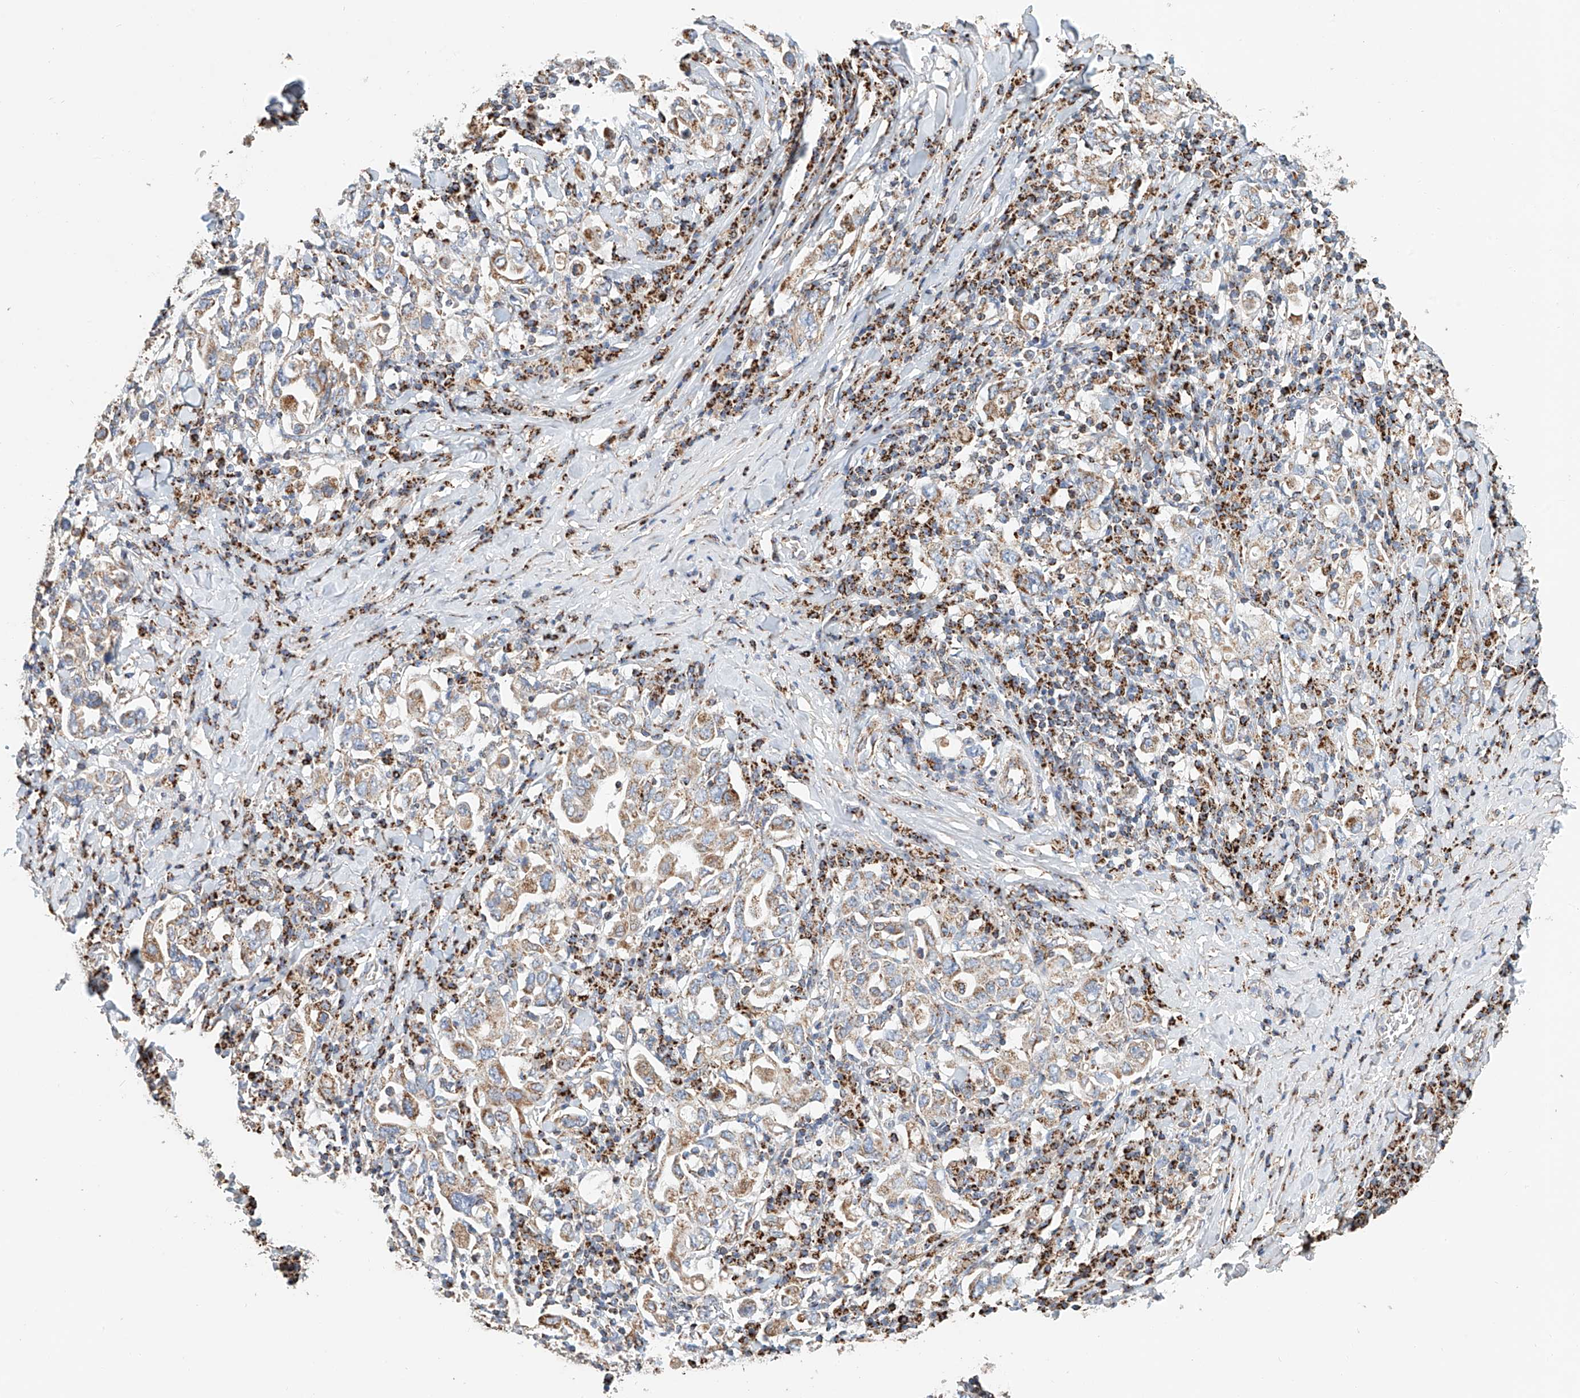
{"staining": {"intensity": "weak", "quantity": ">75%", "location": "cytoplasmic/membranous"}, "tissue": "stomach cancer", "cell_type": "Tumor cells", "image_type": "cancer", "snomed": [{"axis": "morphology", "description": "Adenocarcinoma, NOS"}, {"axis": "topography", "description": "Stomach, upper"}], "caption": "Human stomach cancer stained with a brown dye displays weak cytoplasmic/membranous positive expression in about >75% of tumor cells.", "gene": "MCL1", "patient": {"sex": "male", "age": 62}}